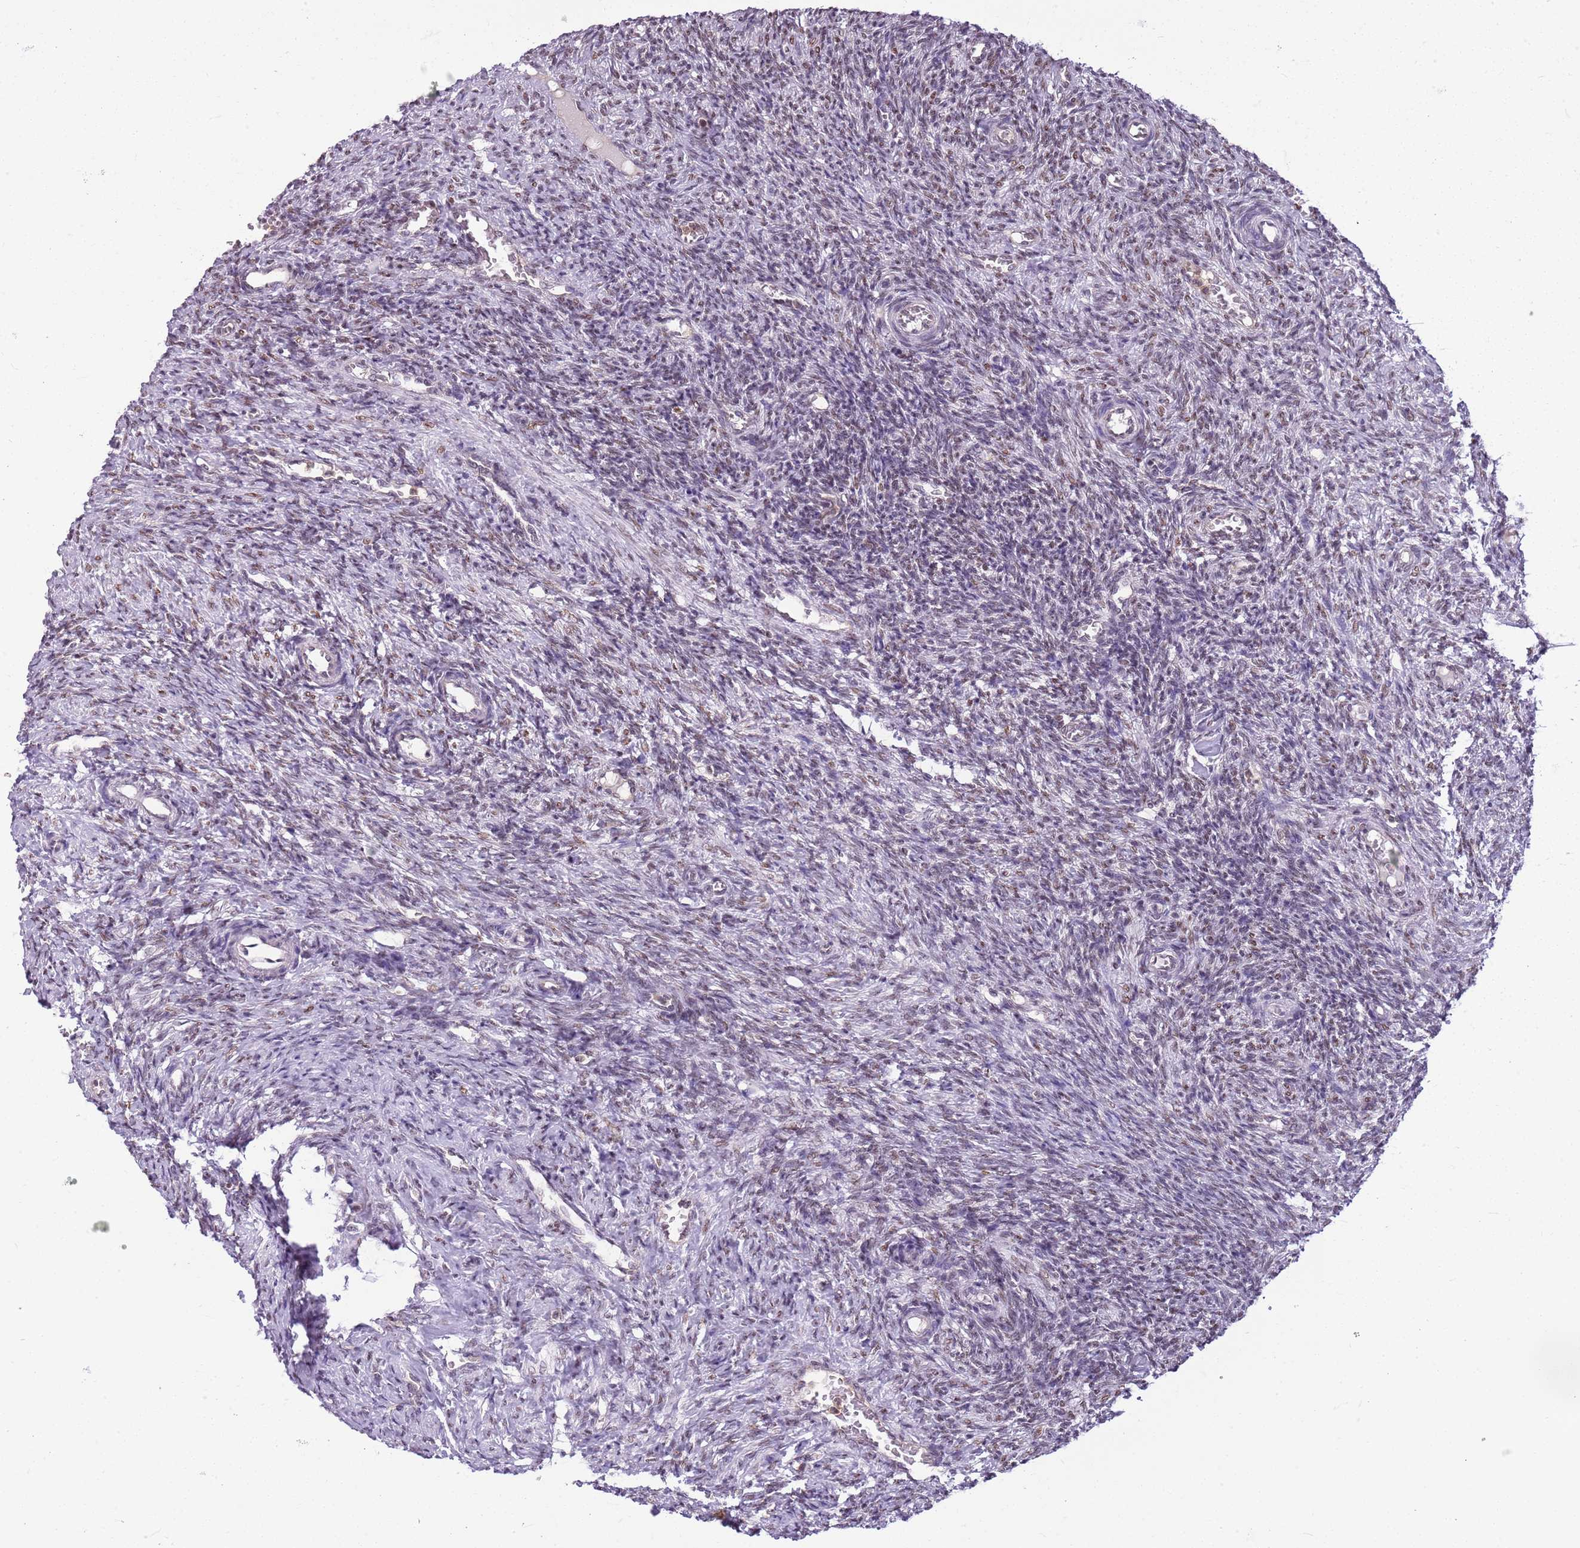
{"staining": {"intensity": "moderate", "quantity": "25%-75%", "location": "nuclear"}, "tissue": "ovary", "cell_type": "Ovarian stroma cells", "image_type": "normal", "snomed": [{"axis": "morphology", "description": "Normal tissue, NOS"}, {"axis": "topography", "description": "Ovary"}], "caption": "An immunohistochemistry (IHC) photomicrograph of benign tissue is shown. Protein staining in brown labels moderate nuclear positivity in ovary within ovarian stroma cells.", "gene": "DHX32", "patient": {"sex": "female", "age": 27}}